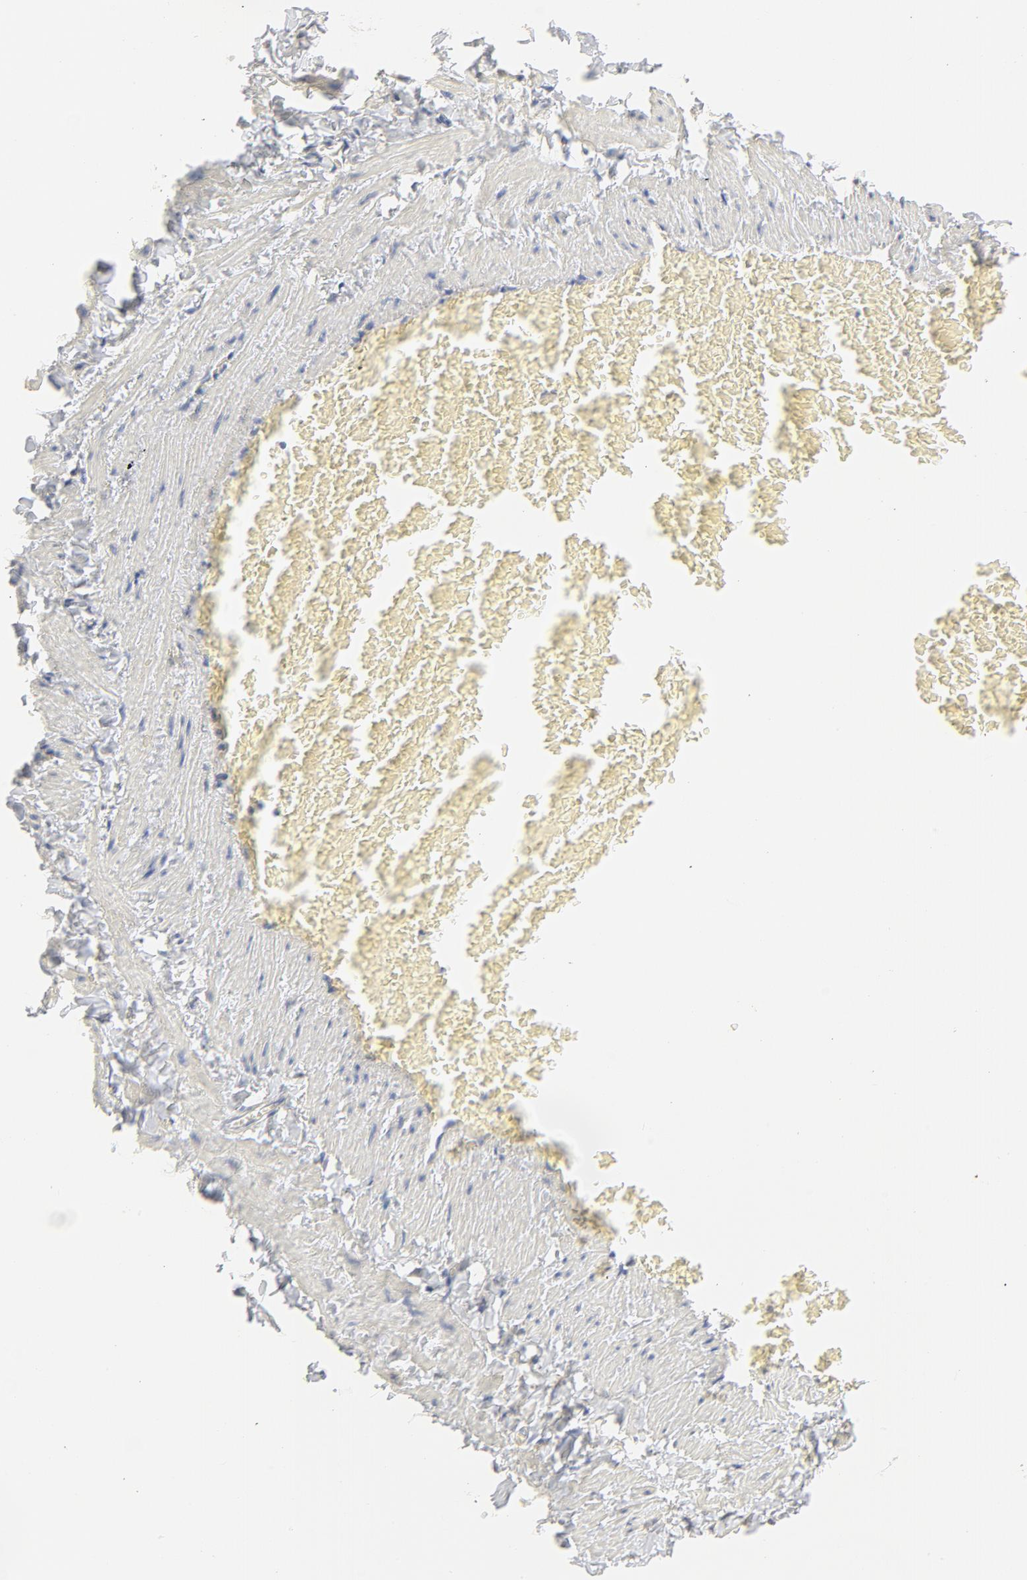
{"staining": {"intensity": "negative", "quantity": "none", "location": "none"}, "tissue": "adipose tissue", "cell_type": "Adipocytes", "image_type": "normal", "snomed": [{"axis": "morphology", "description": "Normal tissue, NOS"}, {"axis": "topography", "description": "Vascular tissue"}], "caption": "Immunohistochemistry (IHC) image of normal adipose tissue: adipose tissue stained with DAB (3,3'-diaminobenzidine) reveals no significant protein staining in adipocytes.", "gene": "FCGBP", "patient": {"sex": "male", "age": 41}}